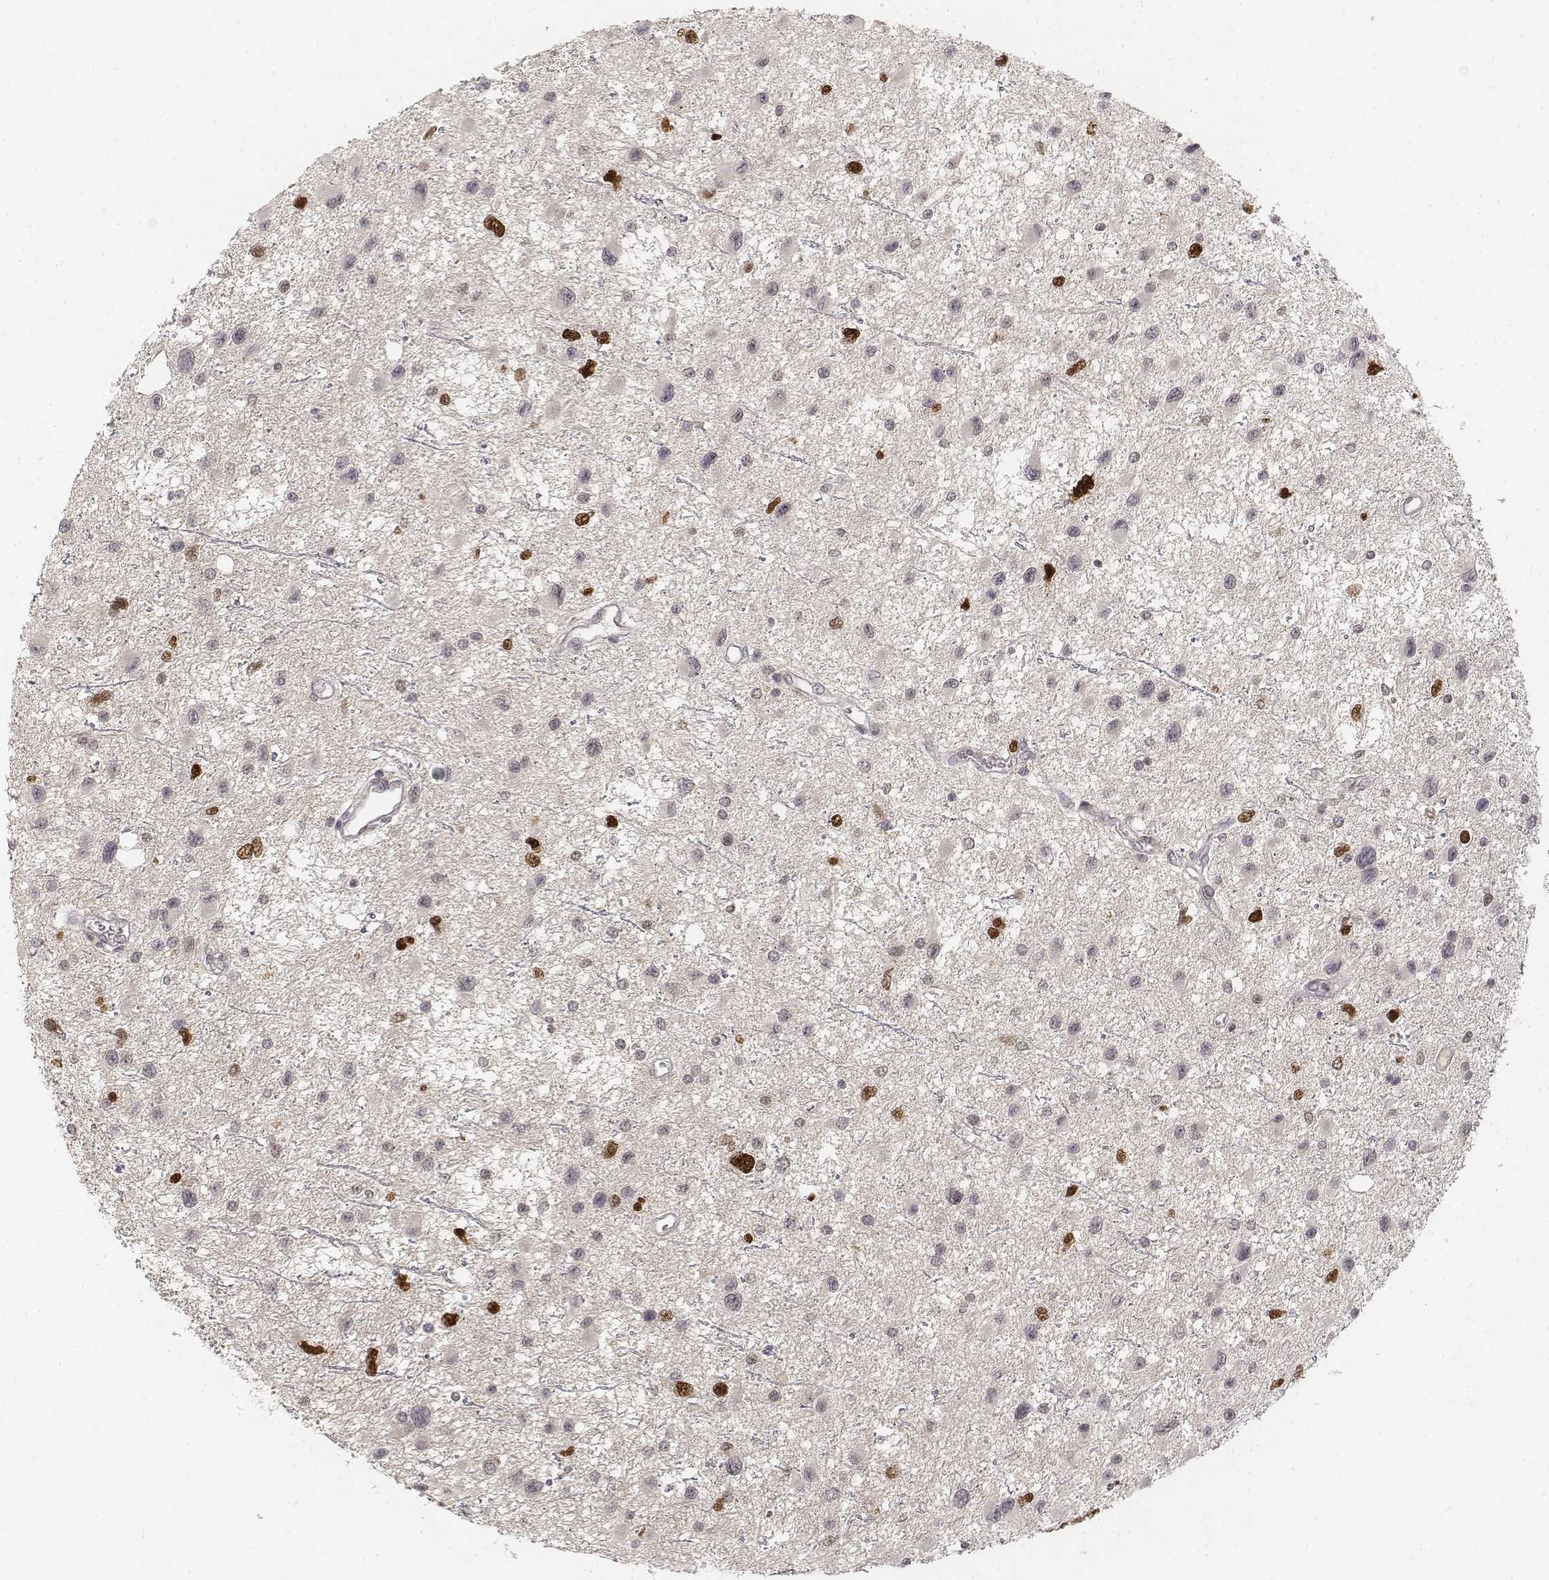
{"staining": {"intensity": "strong", "quantity": "<25%", "location": "nuclear"}, "tissue": "glioma", "cell_type": "Tumor cells", "image_type": "cancer", "snomed": [{"axis": "morphology", "description": "Glioma, malignant, Low grade"}, {"axis": "topography", "description": "Brain"}], "caption": "DAB immunohistochemical staining of glioma displays strong nuclear protein expression in approximately <25% of tumor cells.", "gene": "FANCD2", "patient": {"sex": "female", "age": 32}}